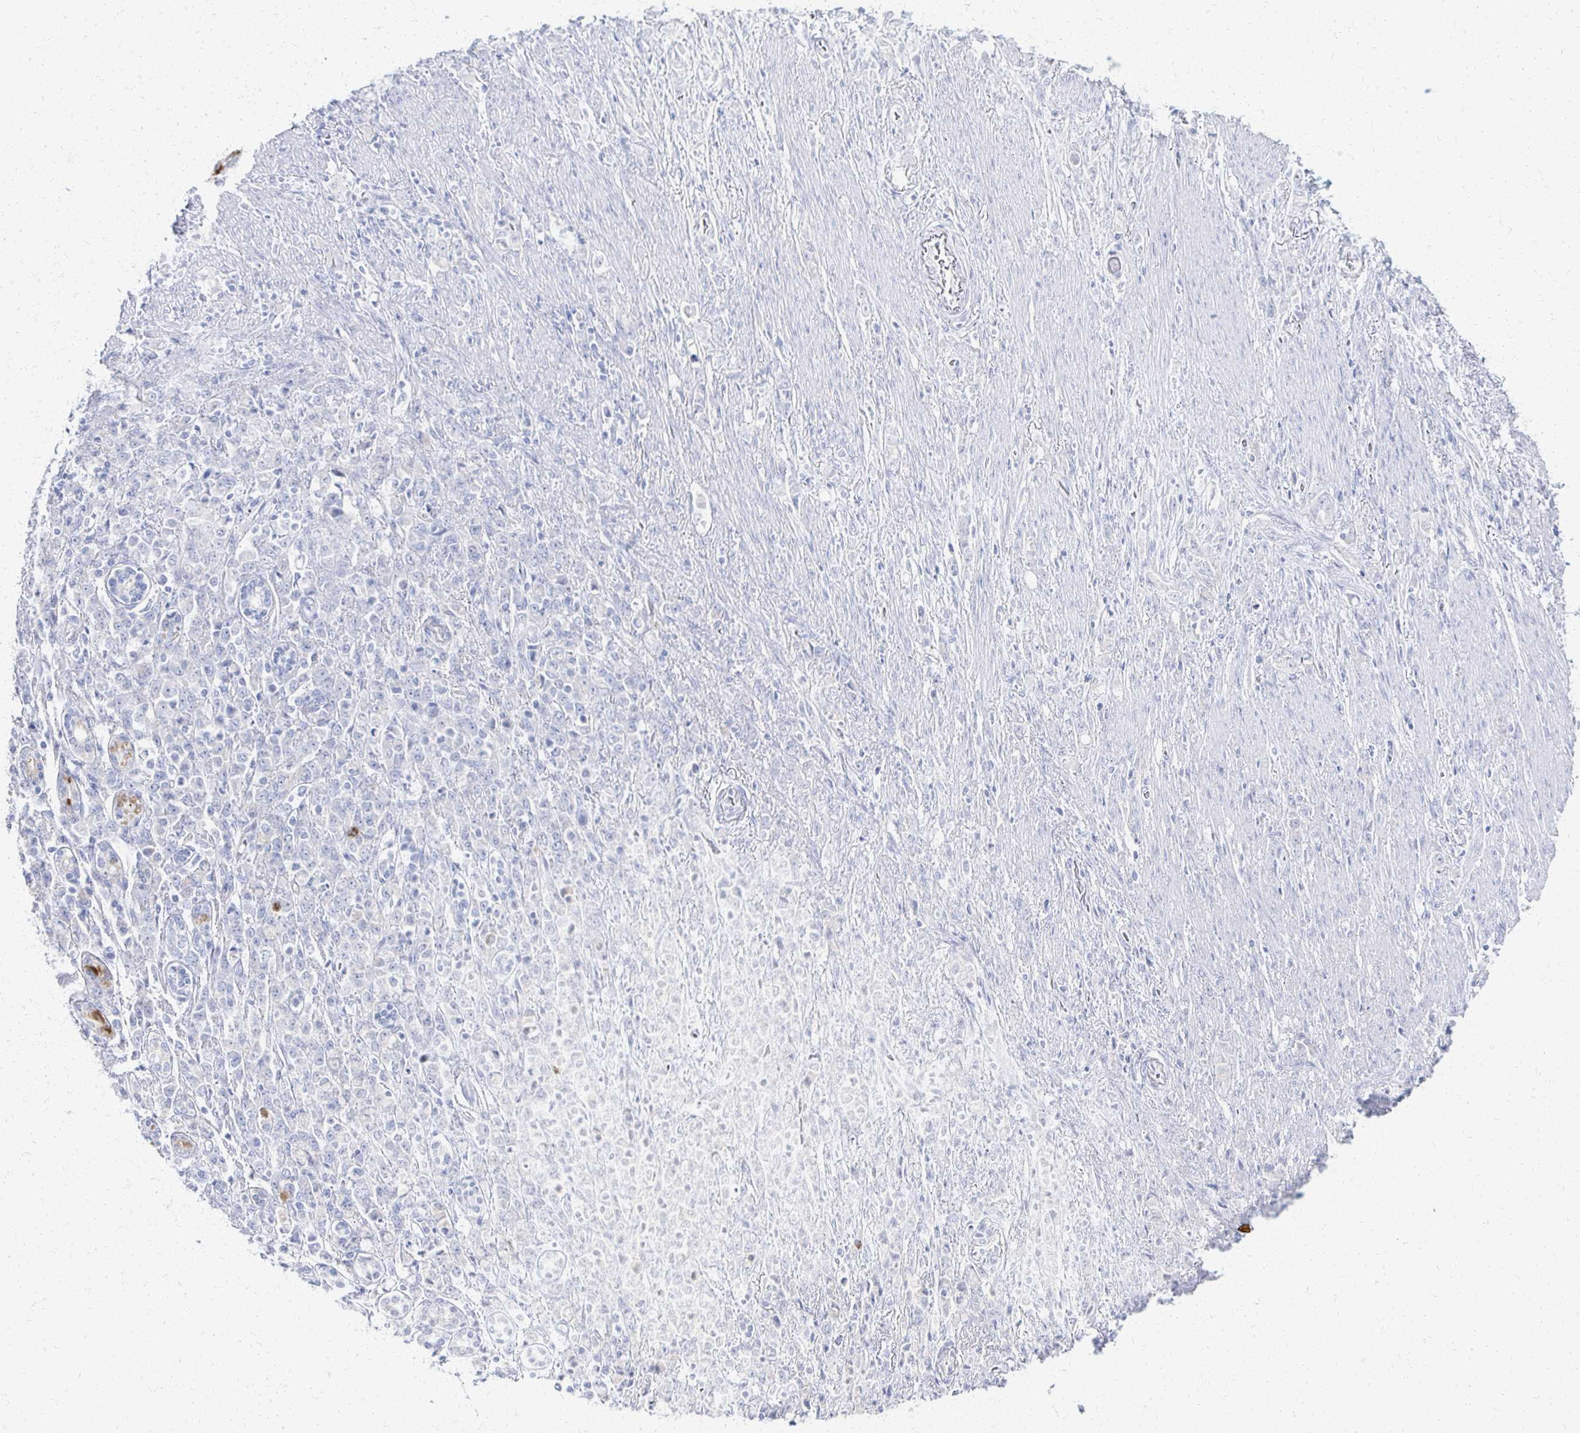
{"staining": {"intensity": "negative", "quantity": "none", "location": "none"}, "tissue": "stomach cancer", "cell_type": "Tumor cells", "image_type": "cancer", "snomed": [{"axis": "morphology", "description": "Adenocarcinoma, NOS"}, {"axis": "topography", "description": "Stomach"}], "caption": "DAB (3,3'-diaminobenzidine) immunohistochemical staining of human stomach cancer displays no significant expression in tumor cells.", "gene": "PRR20A", "patient": {"sex": "female", "age": 79}}